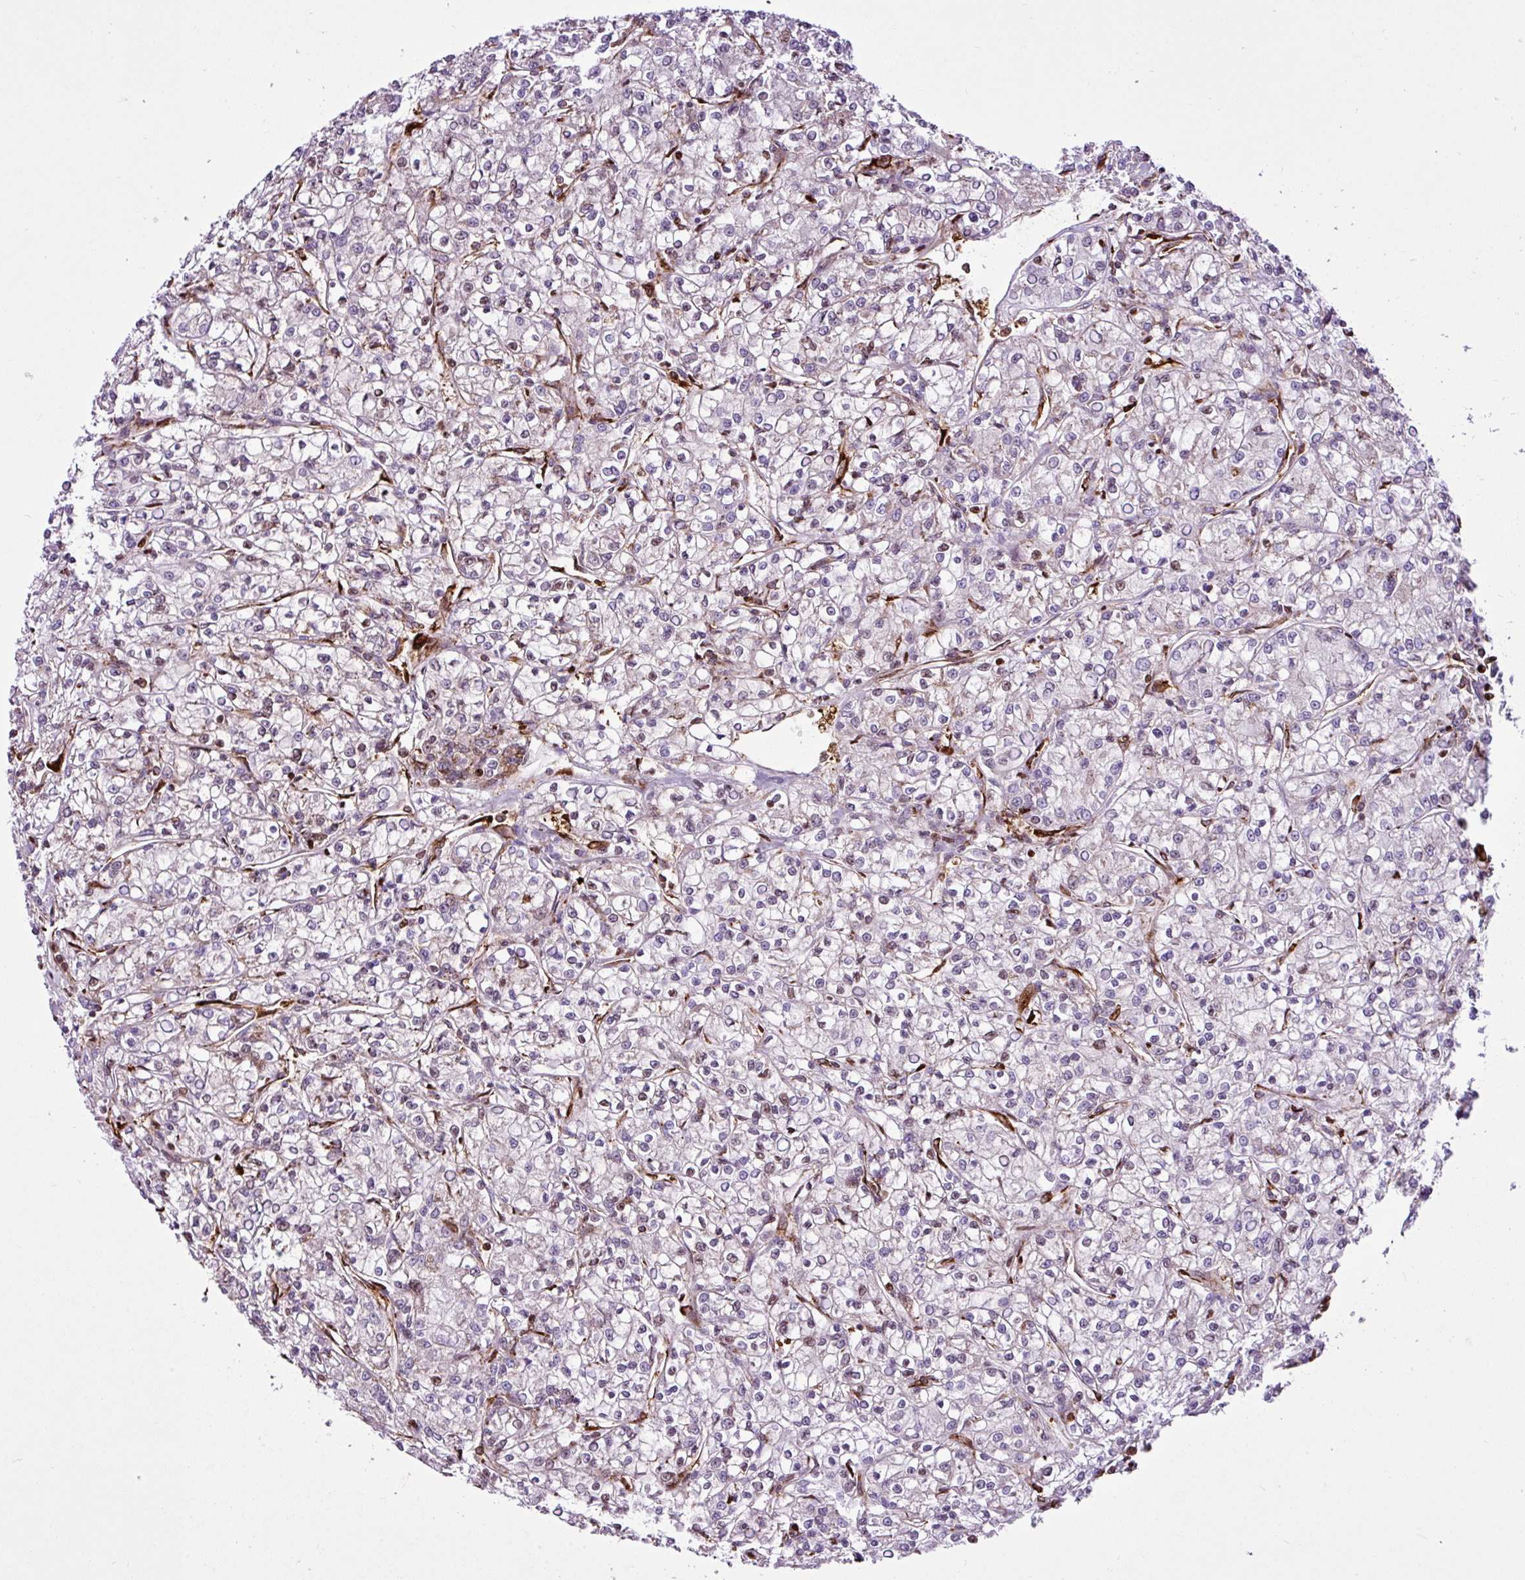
{"staining": {"intensity": "negative", "quantity": "none", "location": "none"}, "tissue": "renal cancer", "cell_type": "Tumor cells", "image_type": "cancer", "snomed": [{"axis": "morphology", "description": "Adenocarcinoma, NOS"}, {"axis": "topography", "description": "Kidney"}], "caption": "A histopathology image of human adenocarcinoma (renal) is negative for staining in tumor cells. (Brightfield microscopy of DAB immunohistochemistry at high magnification).", "gene": "EME2", "patient": {"sex": "female", "age": 59}}